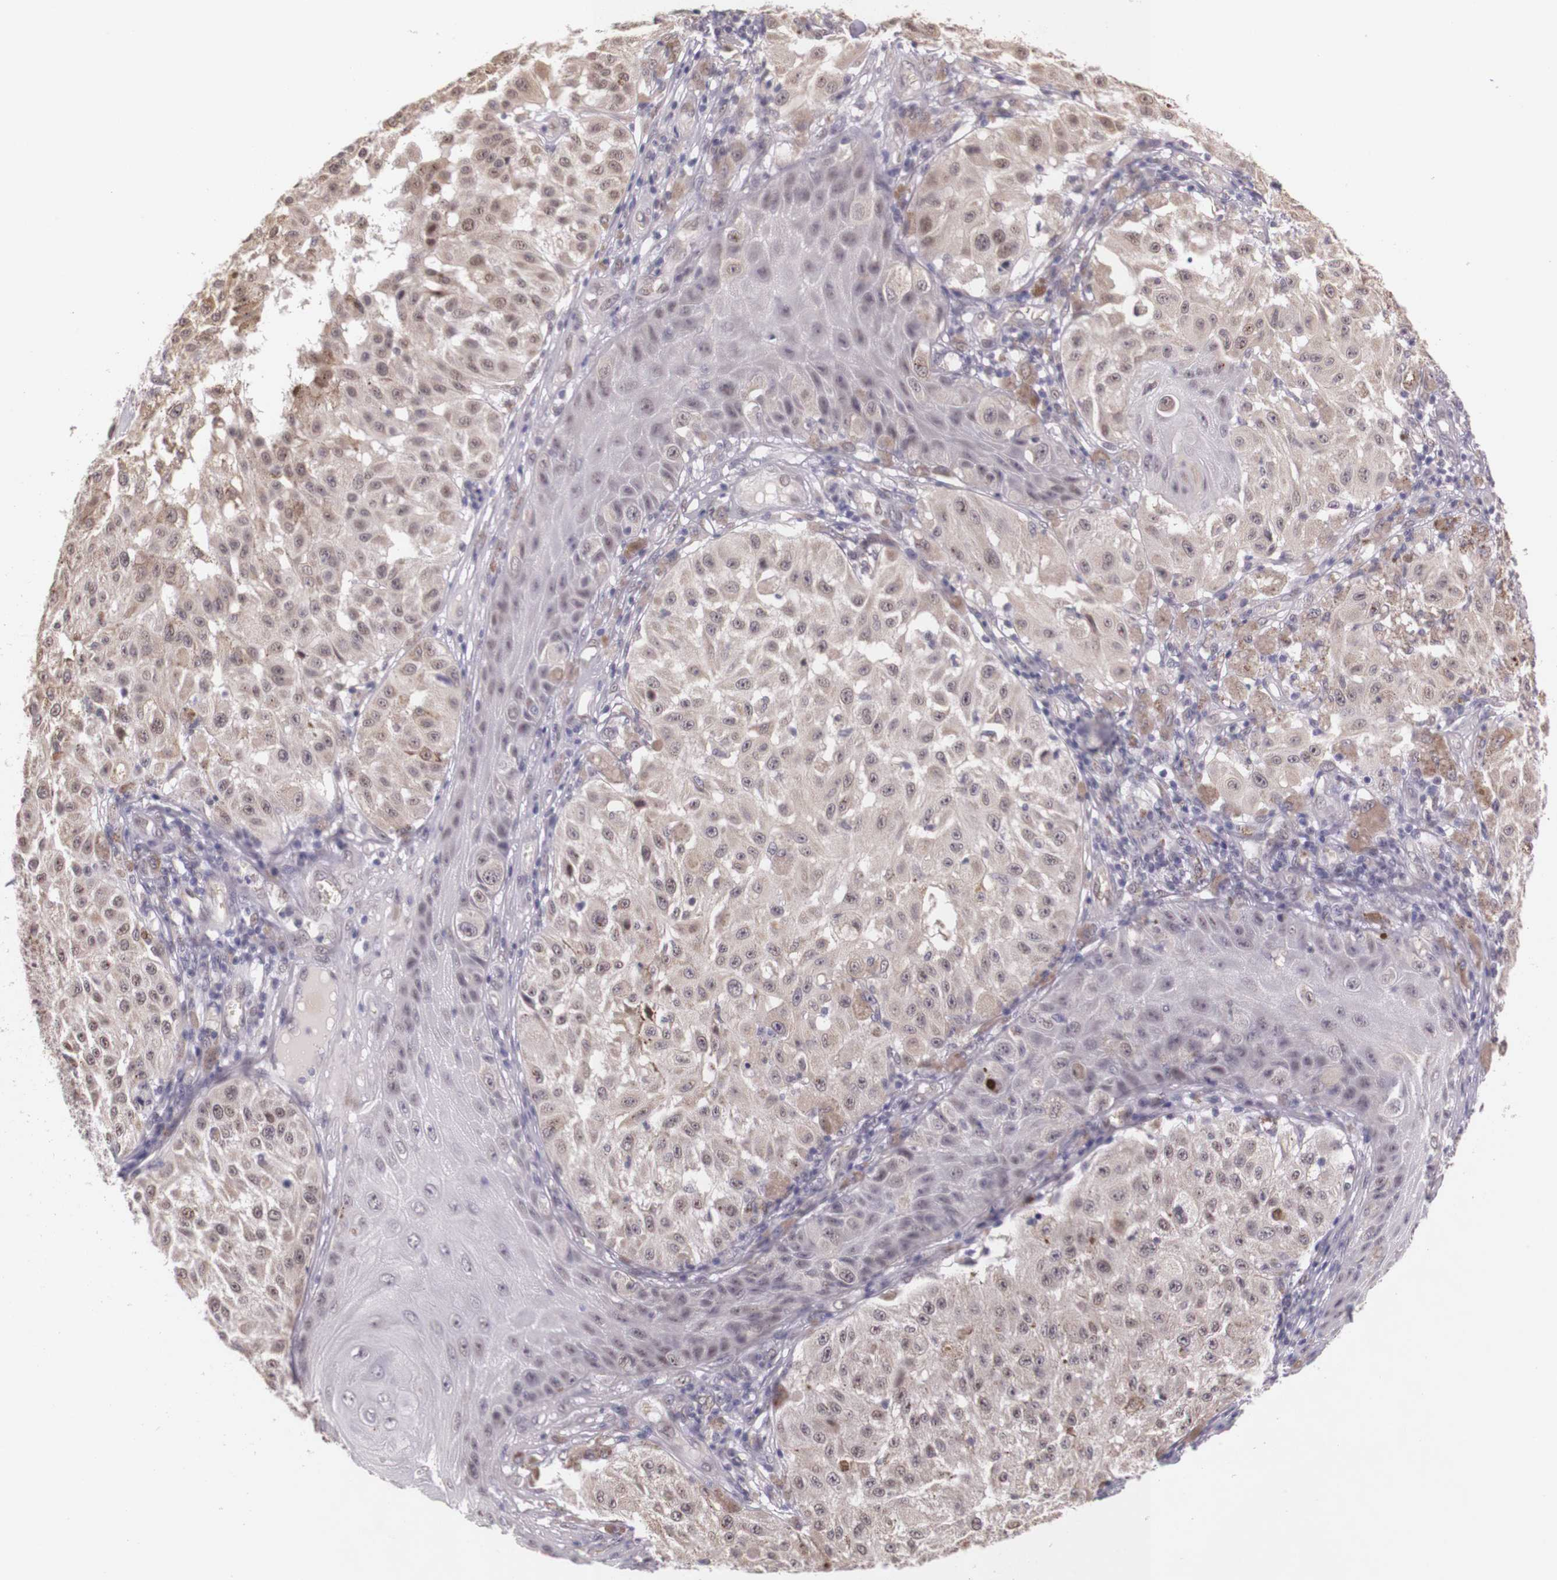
{"staining": {"intensity": "weak", "quantity": "25%-75%", "location": "nuclear"}, "tissue": "melanoma", "cell_type": "Tumor cells", "image_type": "cancer", "snomed": [{"axis": "morphology", "description": "Malignant melanoma, NOS"}, {"axis": "topography", "description": "Skin"}], "caption": "DAB immunohistochemical staining of malignant melanoma displays weak nuclear protein positivity in approximately 25%-75% of tumor cells. (DAB (3,3'-diaminobenzidine) IHC with brightfield microscopy, high magnification).", "gene": "WDR13", "patient": {"sex": "female", "age": 64}}